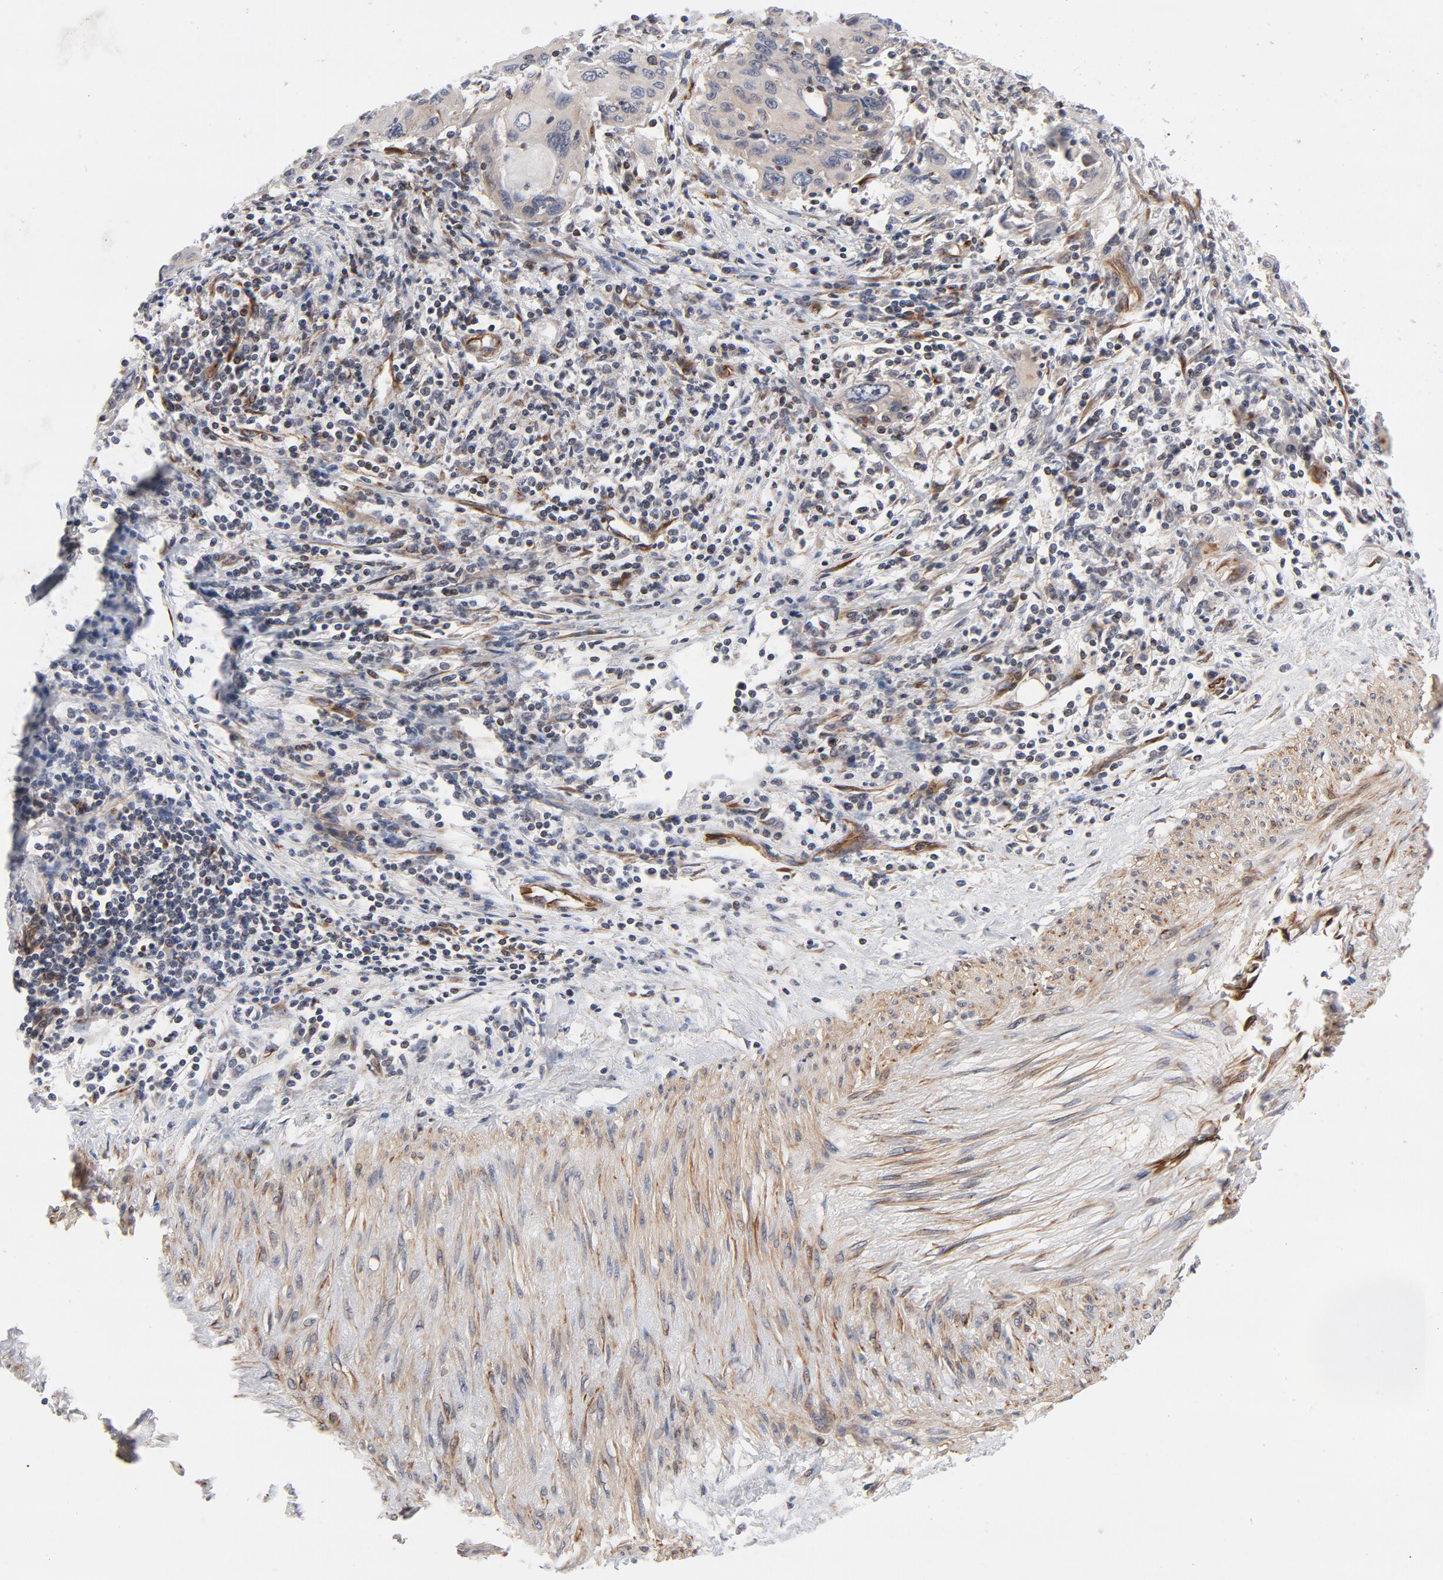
{"staining": {"intensity": "moderate", "quantity": ">75%", "location": "cytoplasmic/membranous"}, "tissue": "cervical cancer", "cell_type": "Tumor cells", "image_type": "cancer", "snomed": [{"axis": "morphology", "description": "Squamous cell carcinoma, NOS"}, {"axis": "topography", "description": "Cervix"}], "caption": "Protein analysis of cervical cancer tissue reveals moderate cytoplasmic/membranous expression in approximately >75% of tumor cells.", "gene": "DNAAF2", "patient": {"sex": "female", "age": 54}}